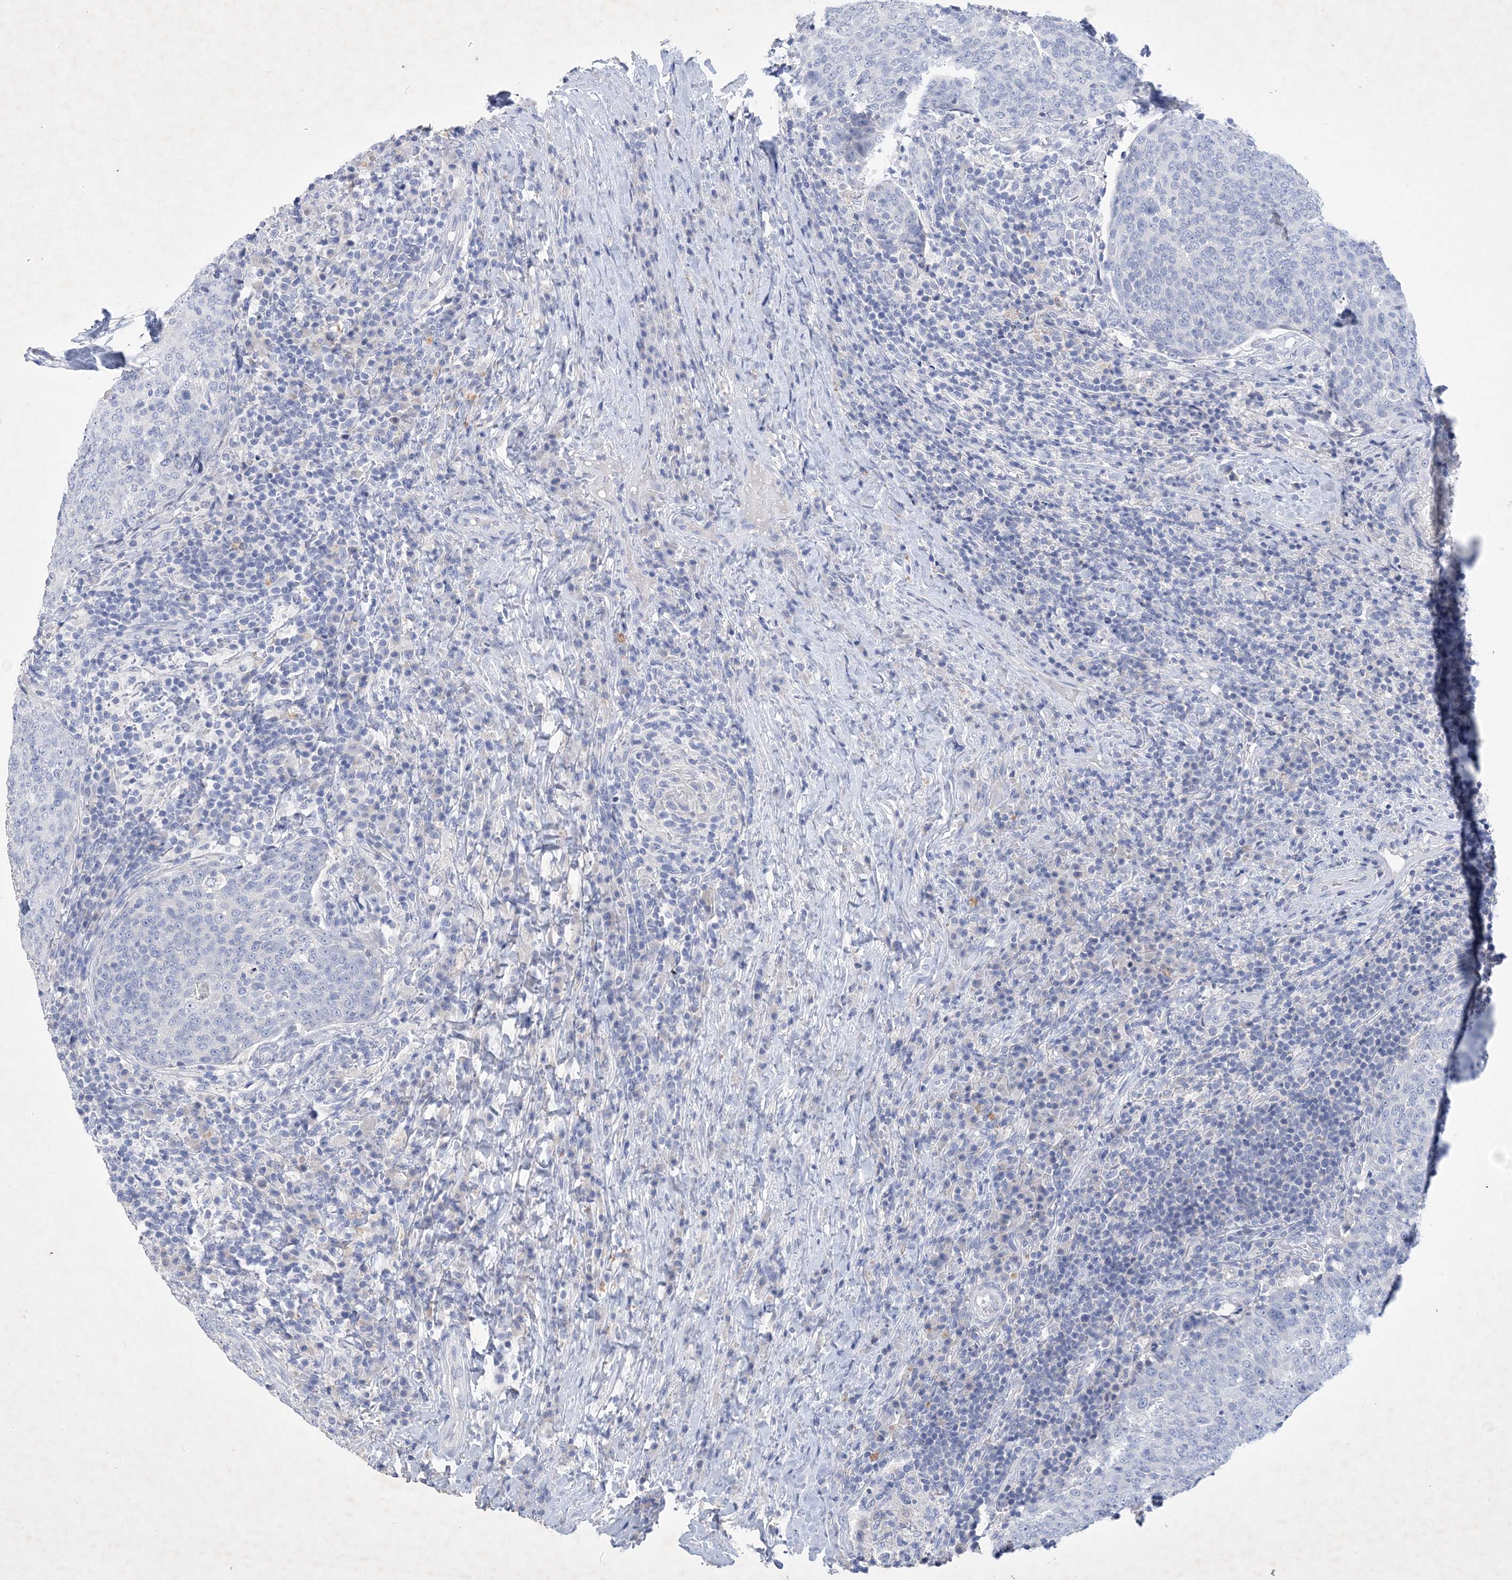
{"staining": {"intensity": "negative", "quantity": "none", "location": "none"}, "tissue": "head and neck cancer", "cell_type": "Tumor cells", "image_type": "cancer", "snomed": [{"axis": "morphology", "description": "Squamous cell carcinoma, NOS"}, {"axis": "morphology", "description": "Squamous cell carcinoma, metastatic, NOS"}, {"axis": "topography", "description": "Lymph node"}, {"axis": "topography", "description": "Head-Neck"}], "caption": "IHC of human head and neck cancer (metastatic squamous cell carcinoma) shows no staining in tumor cells.", "gene": "COPS8", "patient": {"sex": "male", "age": 62}}